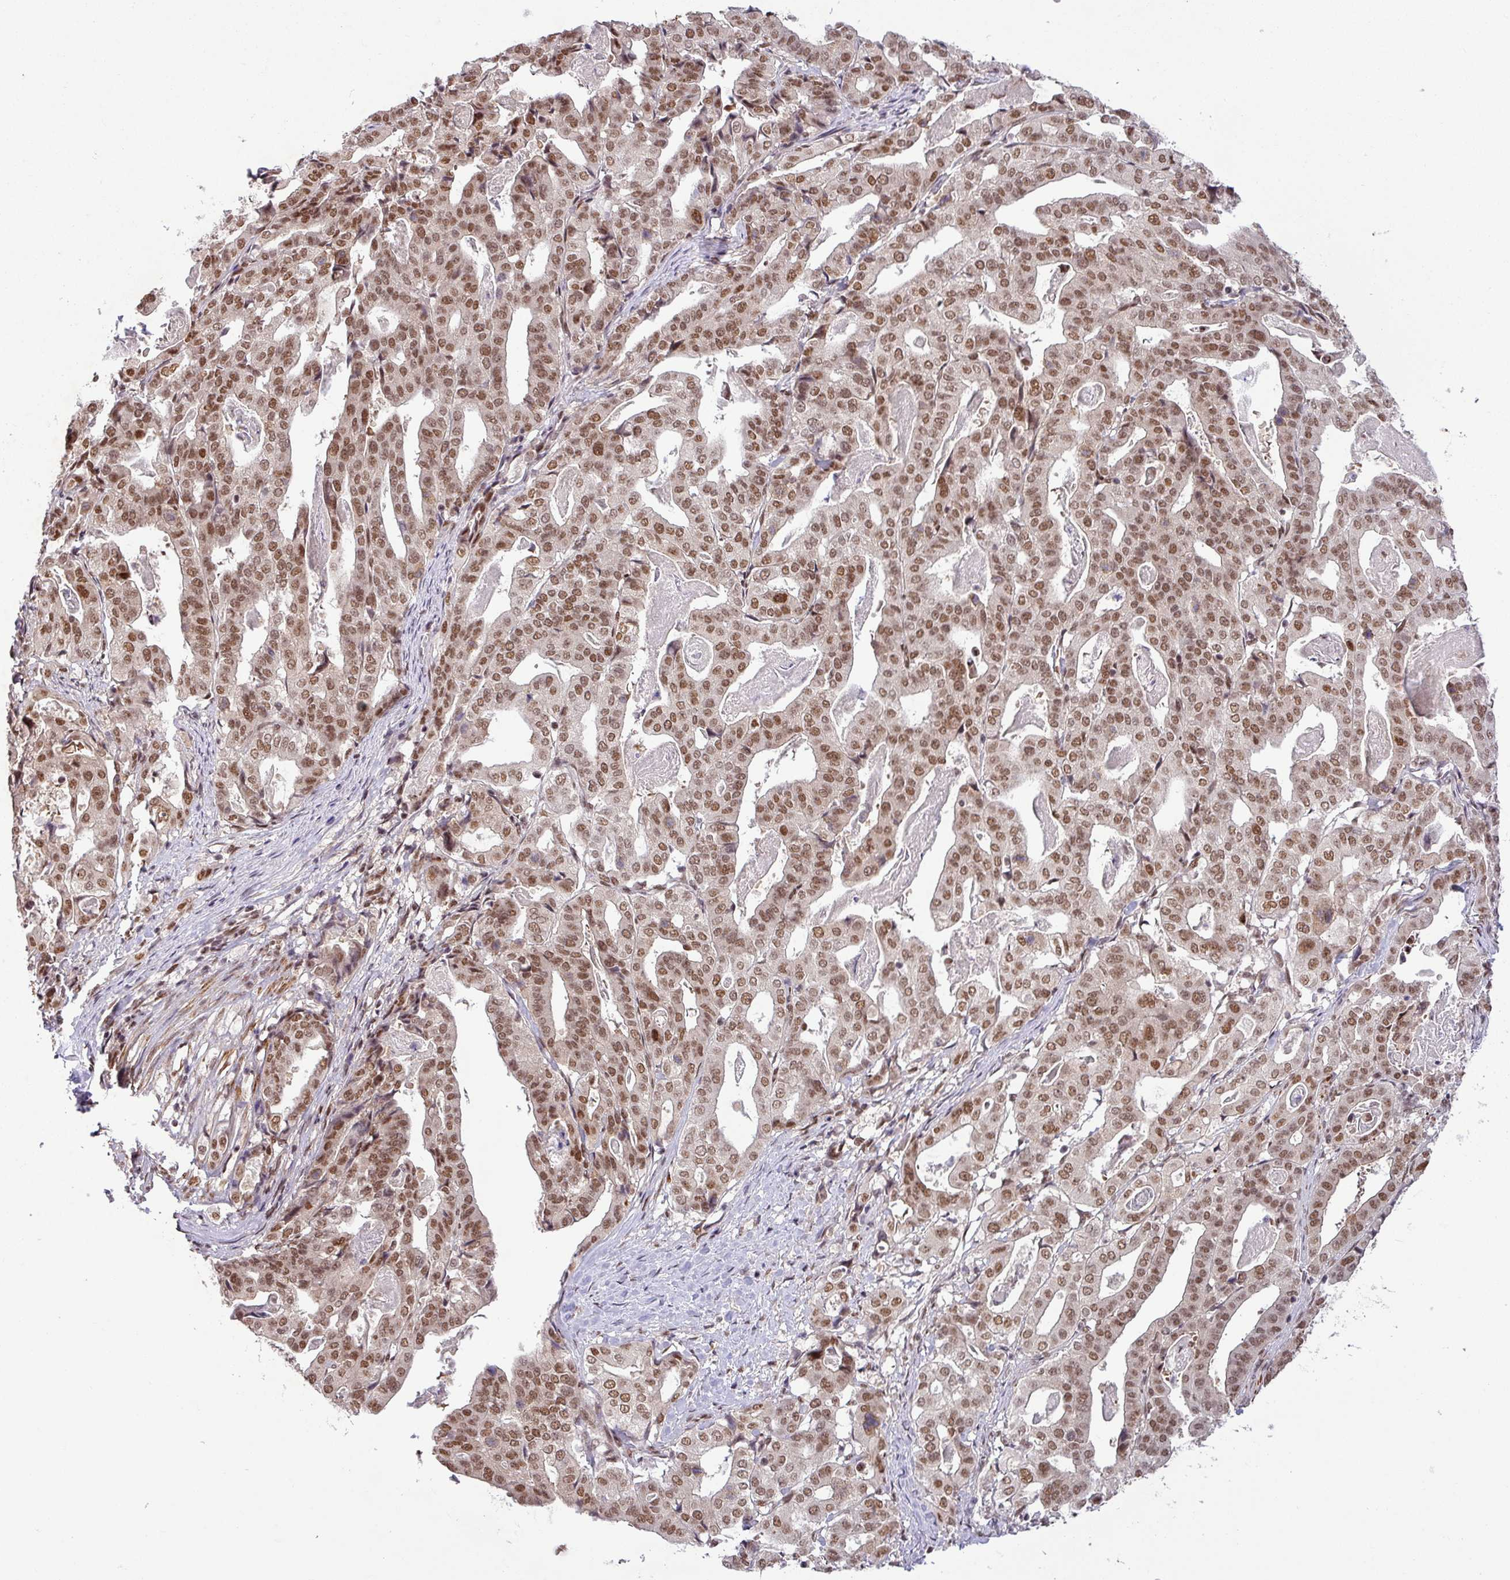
{"staining": {"intensity": "moderate", "quantity": ">75%", "location": "nuclear"}, "tissue": "stomach cancer", "cell_type": "Tumor cells", "image_type": "cancer", "snomed": [{"axis": "morphology", "description": "Adenocarcinoma, NOS"}, {"axis": "topography", "description": "Stomach"}], "caption": "Immunohistochemistry (IHC) image of neoplastic tissue: human stomach cancer (adenocarcinoma) stained using immunohistochemistry demonstrates medium levels of moderate protein expression localized specifically in the nuclear of tumor cells, appearing as a nuclear brown color.", "gene": "SRSF2", "patient": {"sex": "male", "age": 48}}